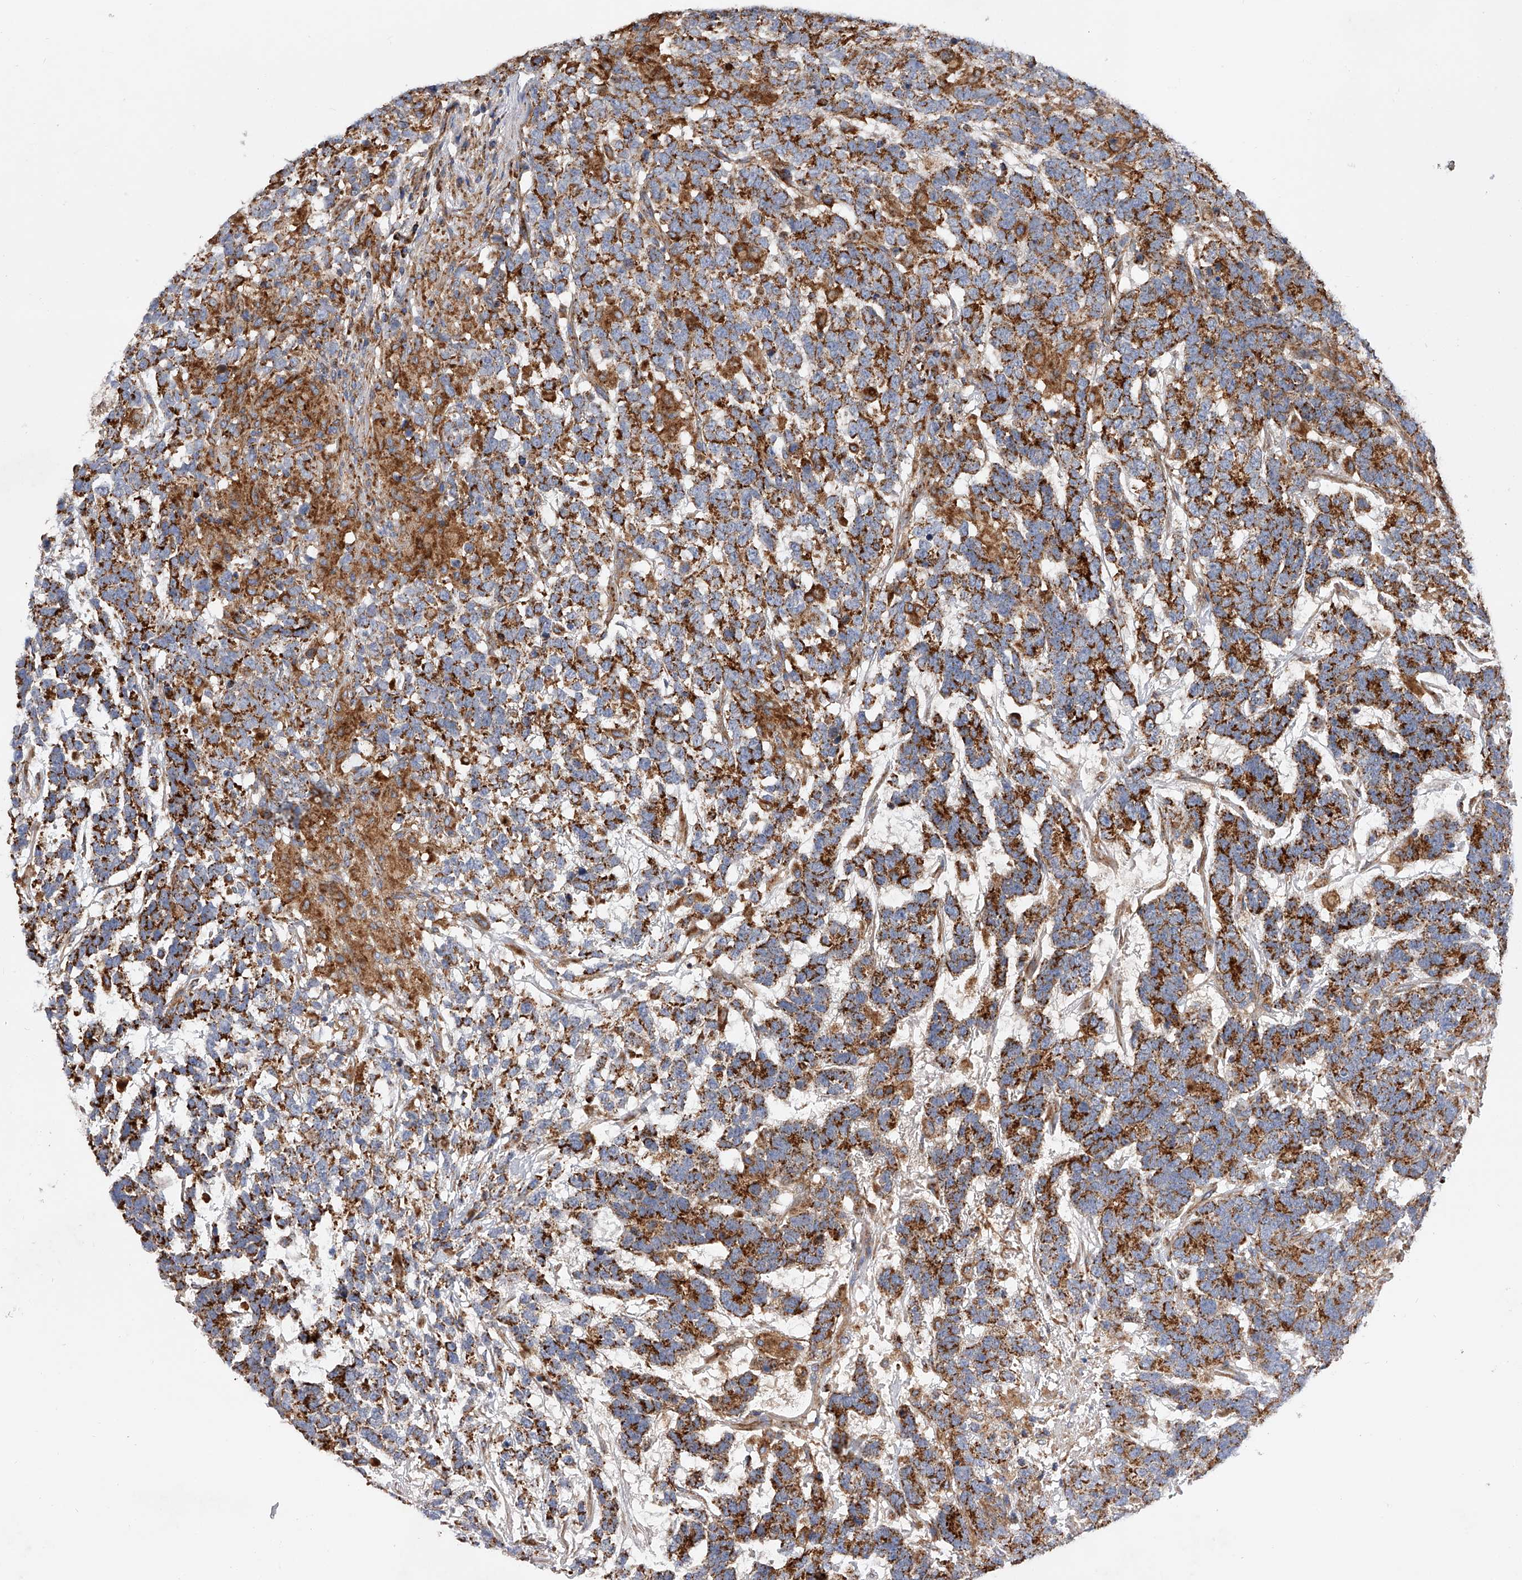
{"staining": {"intensity": "strong", "quantity": ">75%", "location": "cytoplasmic/membranous"}, "tissue": "testis cancer", "cell_type": "Tumor cells", "image_type": "cancer", "snomed": [{"axis": "morphology", "description": "Carcinoma, Embryonal, NOS"}, {"axis": "topography", "description": "Testis"}], "caption": "Immunohistochemical staining of human embryonal carcinoma (testis) demonstrates high levels of strong cytoplasmic/membranous positivity in about >75% of tumor cells. The staining is performed using DAB brown chromogen to label protein expression. The nuclei are counter-stained blue using hematoxylin.", "gene": "PDSS2", "patient": {"sex": "male", "age": 26}}